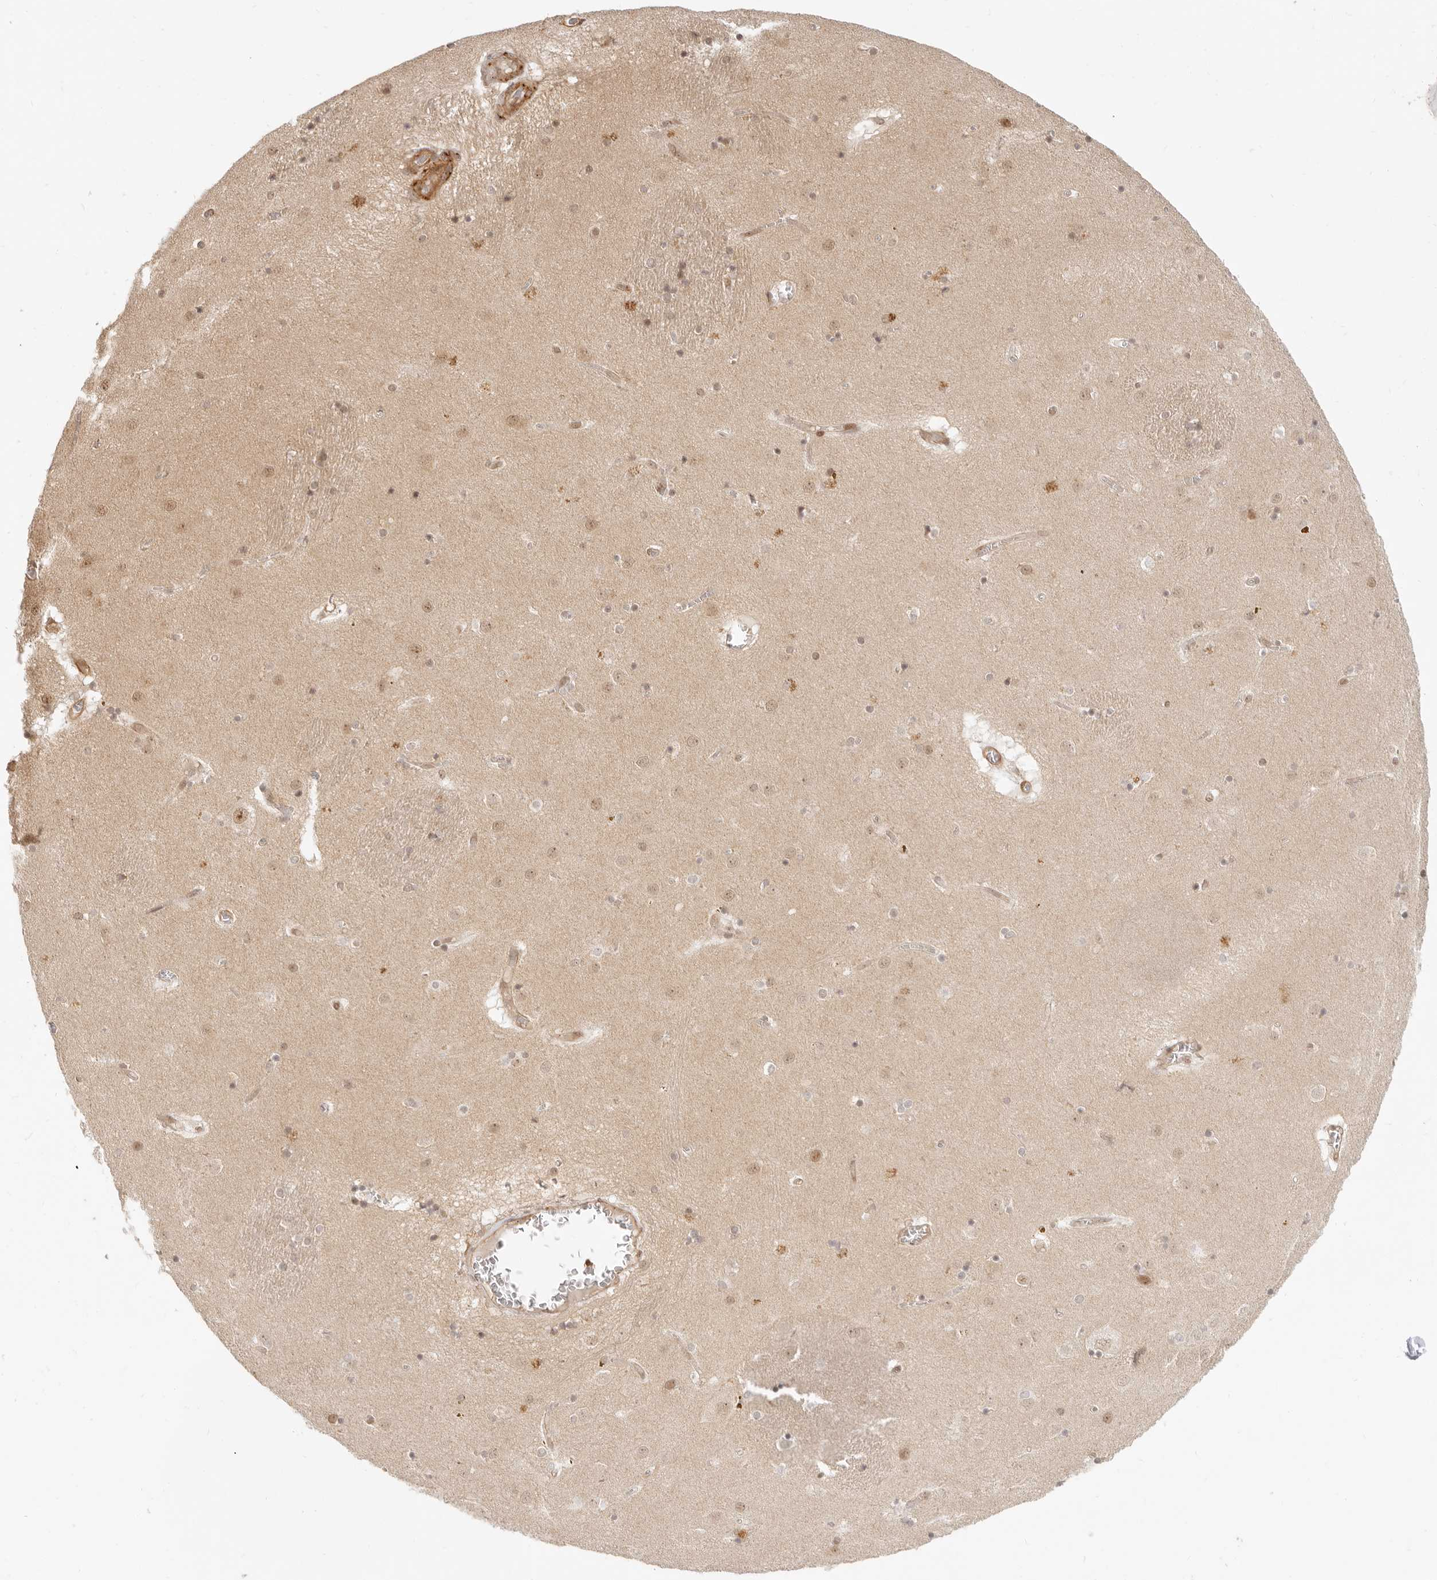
{"staining": {"intensity": "moderate", "quantity": "<25%", "location": "nuclear"}, "tissue": "caudate", "cell_type": "Glial cells", "image_type": "normal", "snomed": [{"axis": "morphology", "description": "Normal tissue, NOS"}, {"axis": "topography", "description": "Lateral ventricle wall"}], "caption": "Human caudate stained for a protein (brown) exhibits moderate nuclear positive staining in about <25% of glial cells.", "gene": "BAP1", "patient": {"sex": "male", "age": 70}}